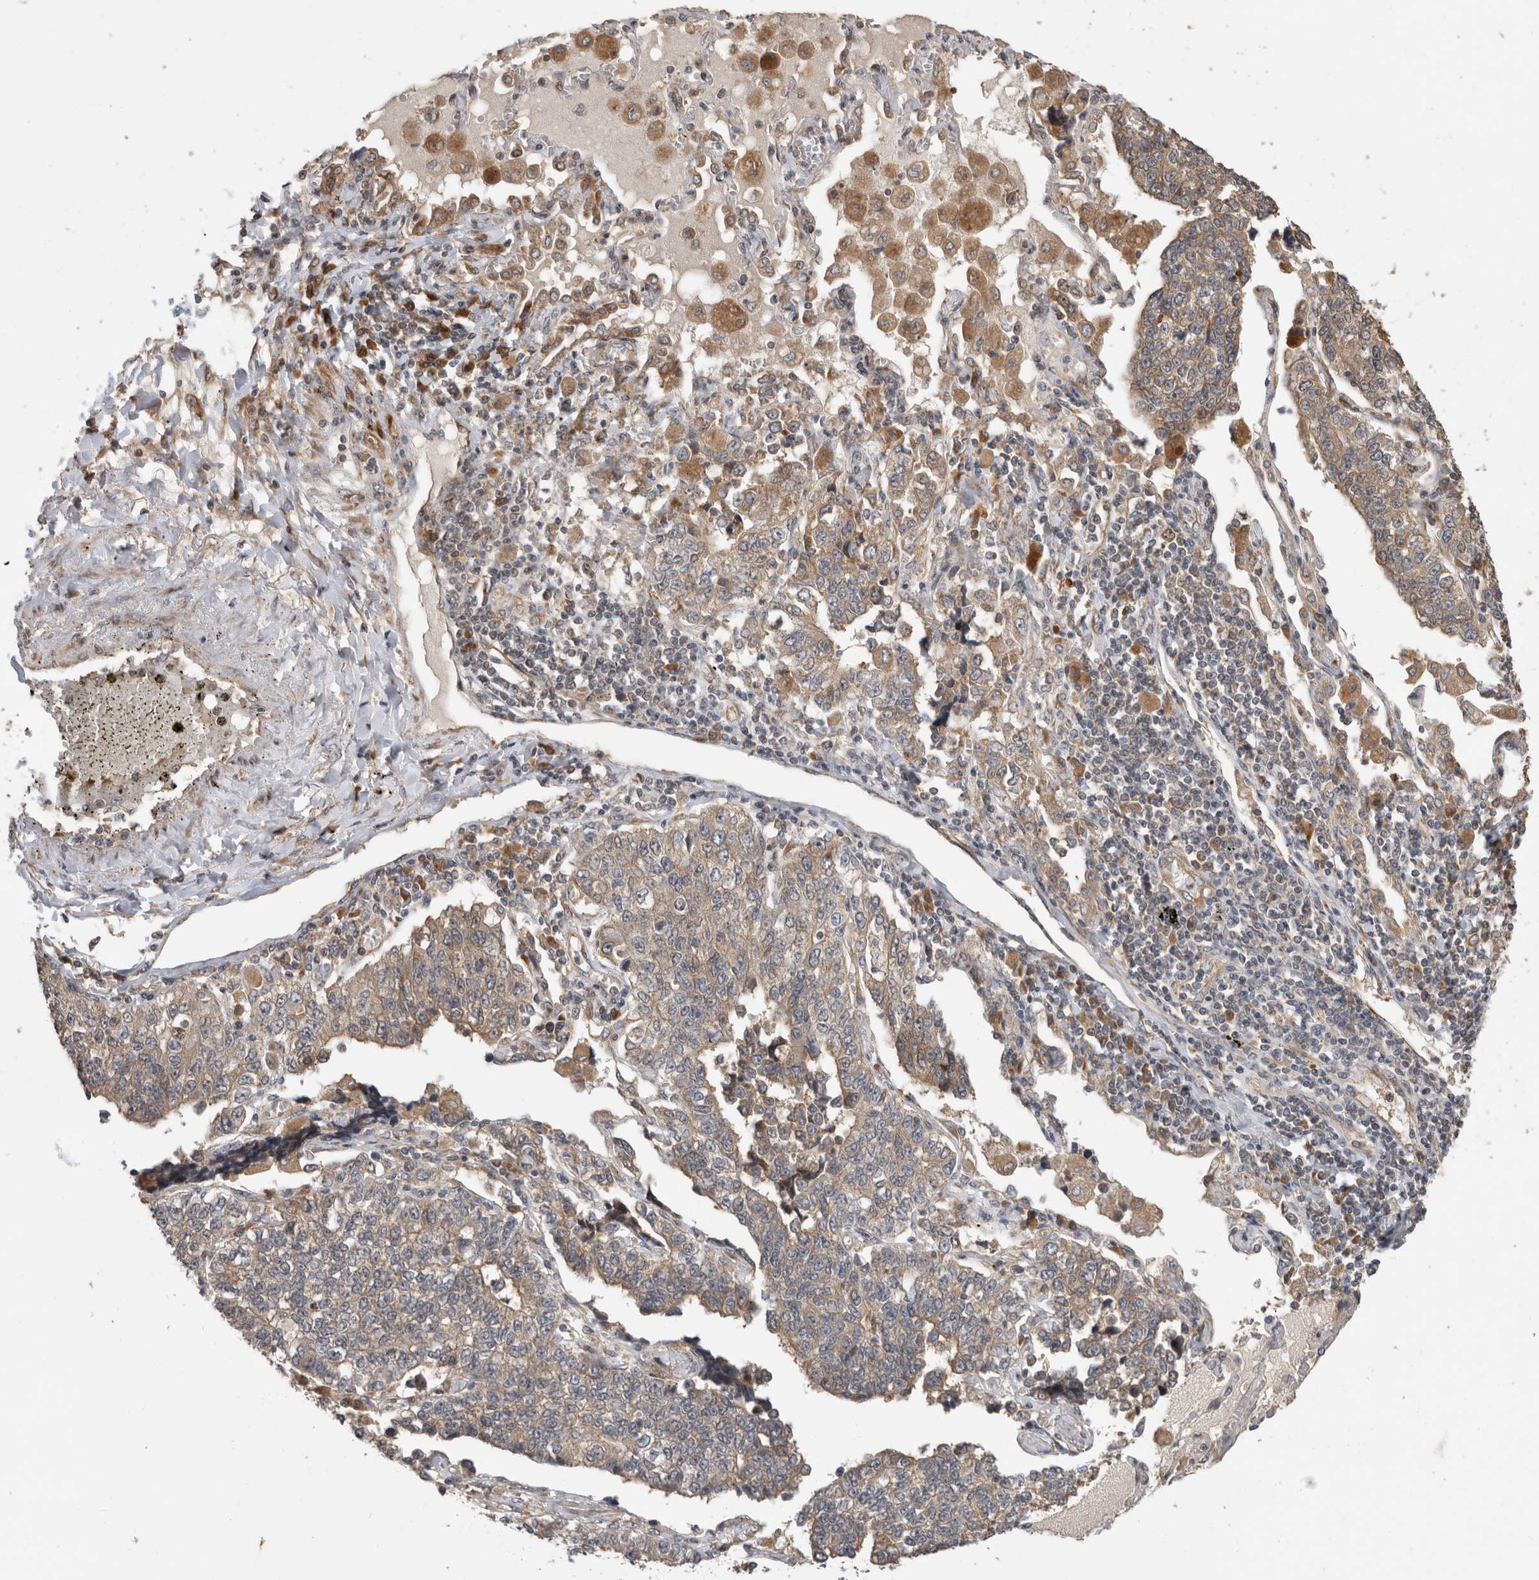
{"staining": {"intensity": "weak", "quantity": ">75%", "location": "cytoplasmic/membranous"}, "tissue": "lung cancer", "cell_type": "Tumor cells", "image_type": "cancer", "snomed": [{"axis": "morphology", "description": "Adenocarcinoma, NOS"}, {"axis": "topography", "description": "Lung"}], "caption": "This photomicrograph demonstrates lung cancer (adenocarcinoma) stained with immunohistochemistry to label a protein in brown. The cytoplasmic/membranous of tumor cells show weak positivity for the protein. Nuclei are counter-stained blue.", "gene": "PCDHB15", "patient": {"sex": "male", "age": 49}}